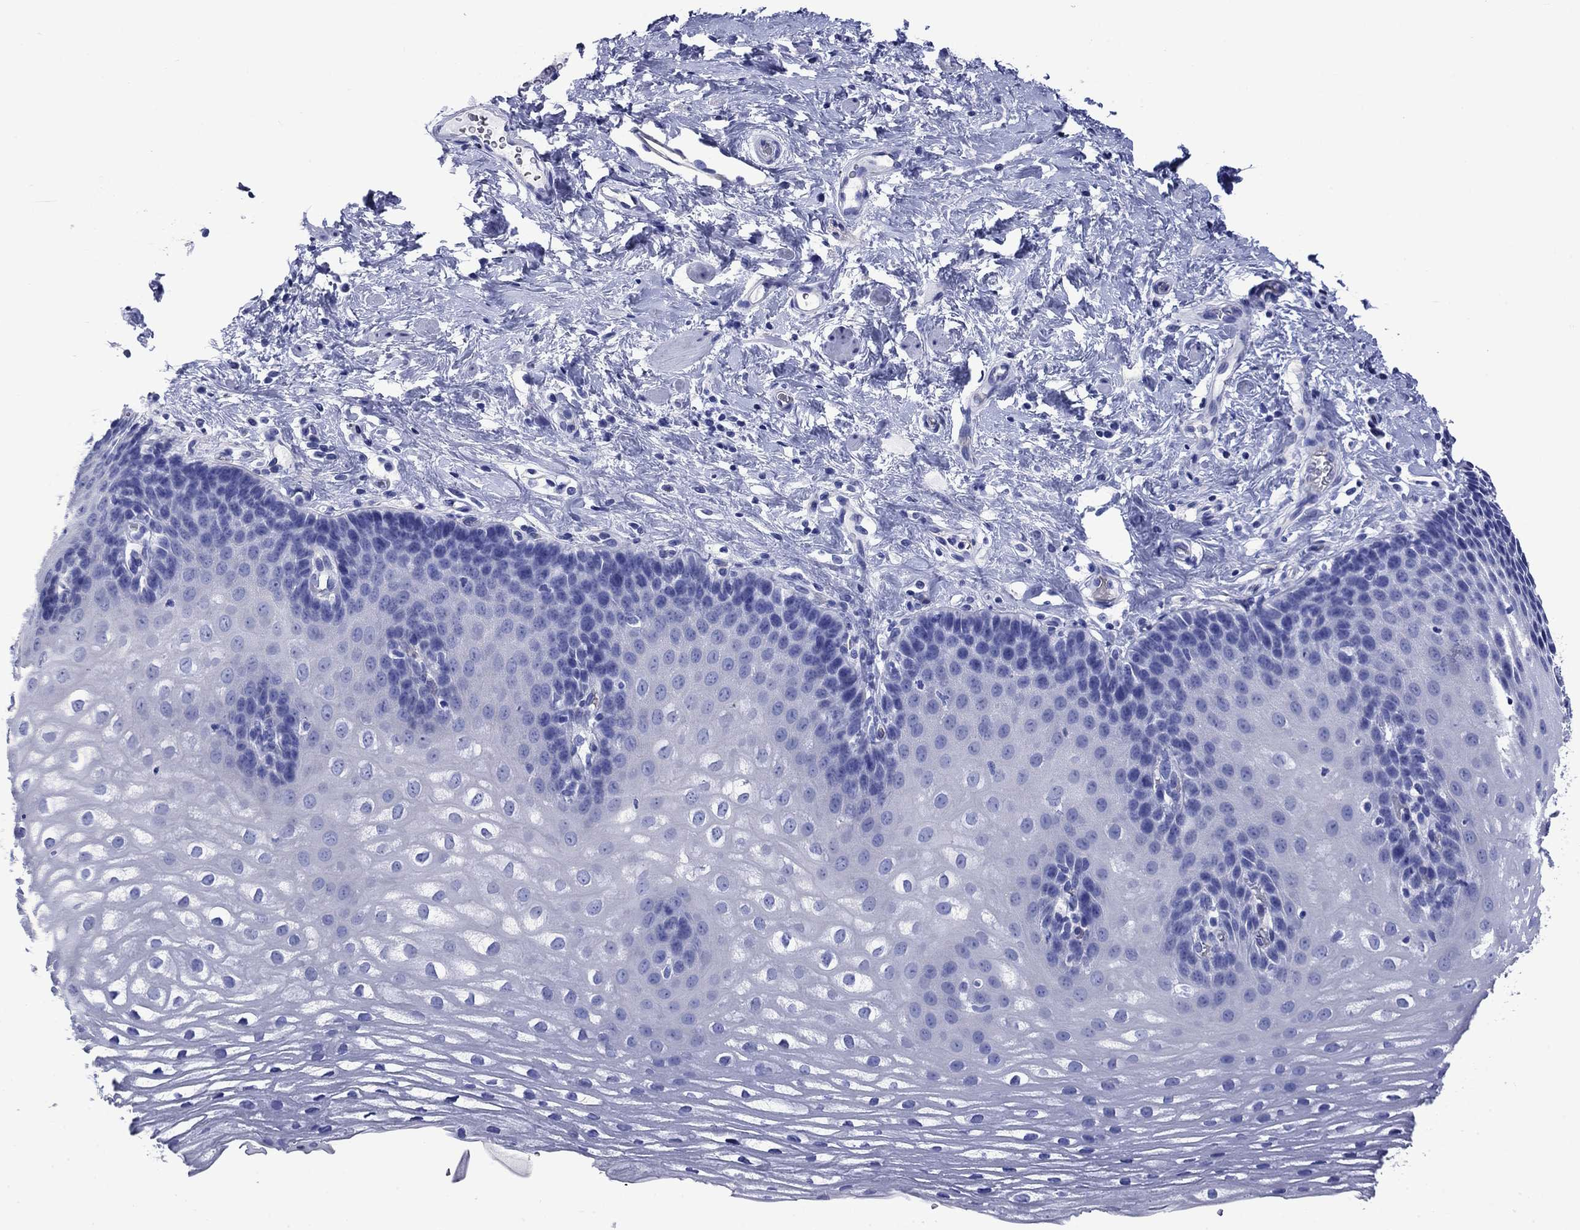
{"staining": {"intensity": "negative", "quantity": "none", "location": "none"}, "tissue": "esophagus", "cell_type": "Squamous epithelial cells", "image_type": "normal", "snomed": [{"axis": "morphology", "description": "Normal tissue, NOS"}, {"axis": "topography", "description": "Esophagus"}], "caption": "There is no significant staining in squamous epithelial cells of esophagus. (DAB (3,3'-diaminobenzidine) immunohistochemistry with hematoxylin counter stain).", "gene": "SLC1A2", "patient": {"sex": "male", "age": 64}}